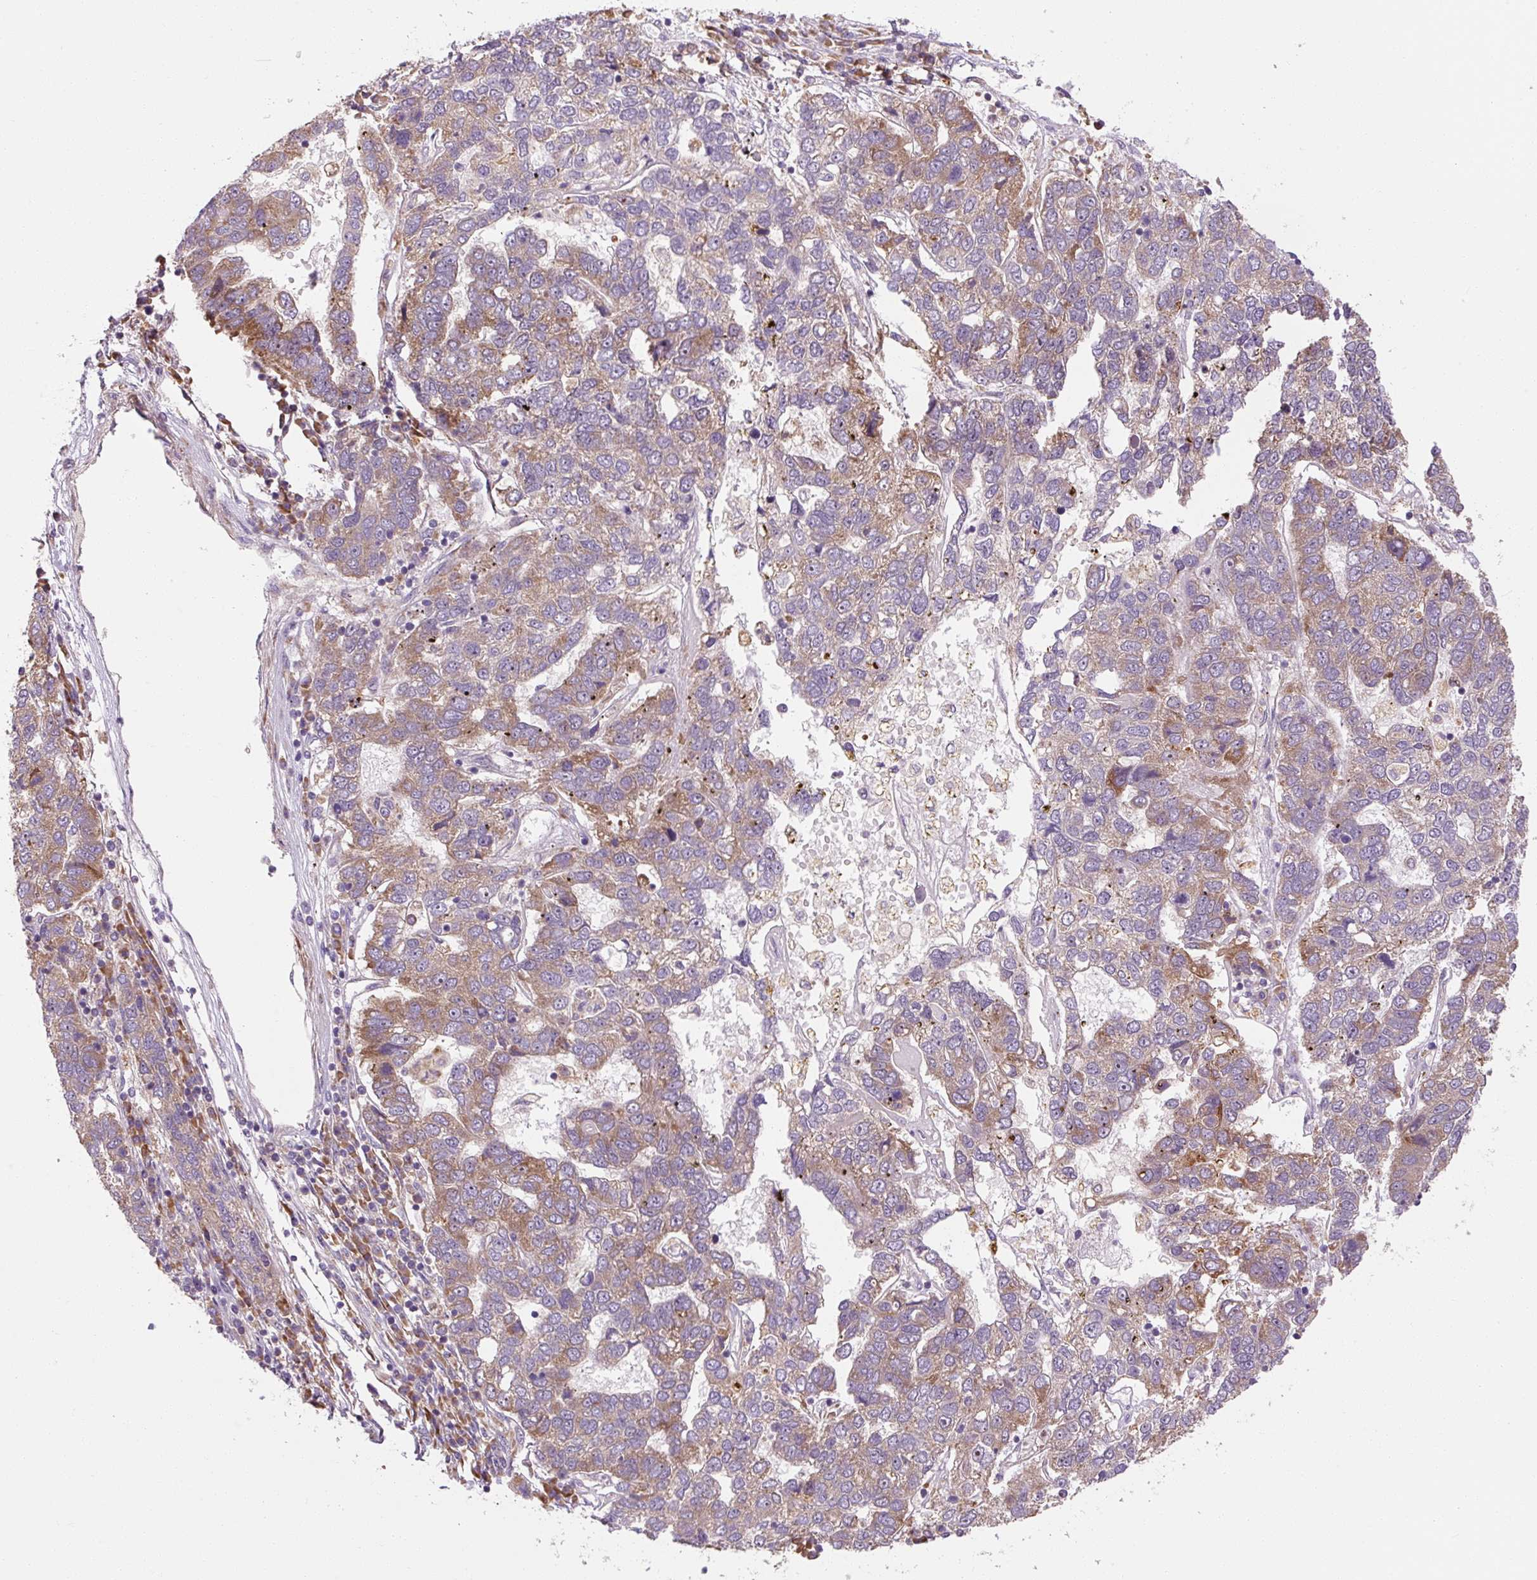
{"staining": {"intensity": "moderate", "quantity": "25%-75%", "location": "cytoplasmic/membranous"}, "tissue": "pancreatic cancer", "cell_type": "Tumor cells", "image_type": "cancer", "snomed": [{"axis": "morphology", "description": "Adenocarcinoma, NOS"}, {"axis": "topography", "description": "Pancreas"}], "caption": "Immunohistochemistry (IHC) histopathology image of neoplastic tissue: pancreatic cancer stained using IHC shows medium levels of moderate protein expression localized specifically in the cytoplasmic/membranous of tumor cells, appearing as a cytoplasmic/membranous brown color.", "gene": "PRSS48", "patient": {"sex": "female", "age": 61}}